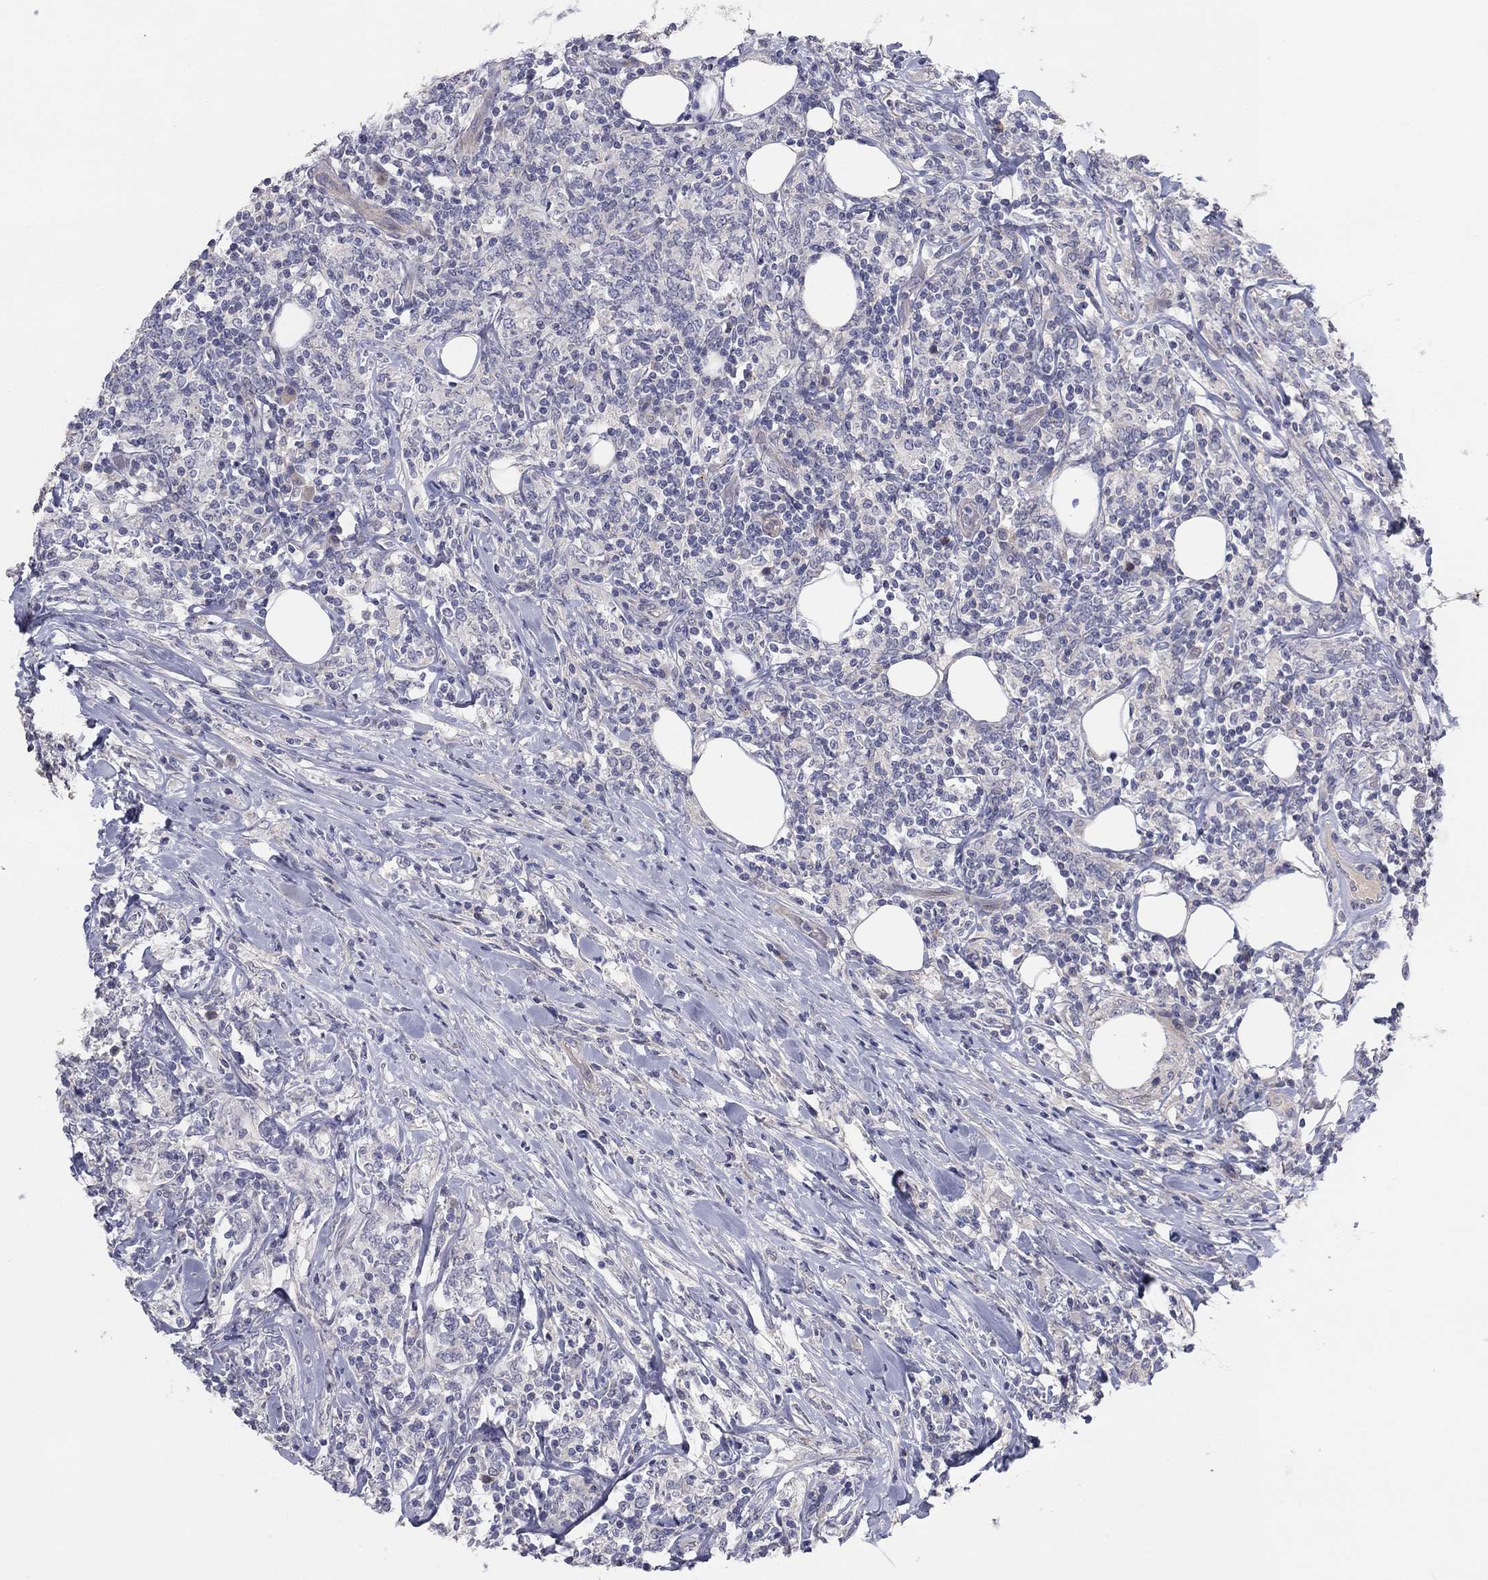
{"staining": {"intensity": "negative", "quantity": "none", "location": "none"}, "tissue": "lymphoma", "cell_type": "Tumor cells", "image_type": "cancer", "snomed": [{"axis": "morphology", "description": "Malignant lymphoma, non-Hodgkin's type, High grade"}, {"axis": "topography", "description": "Lymph node"}], "caption": "Immunohistochemistry (IHC) image of neoplastic tissue: lymphoma stained with DAB (3,3'-diaminobenzidine) displays no significant protein staining in tumor cells.", "gene": "AMN1", "patient": {"sex": "female", "age": 84}}